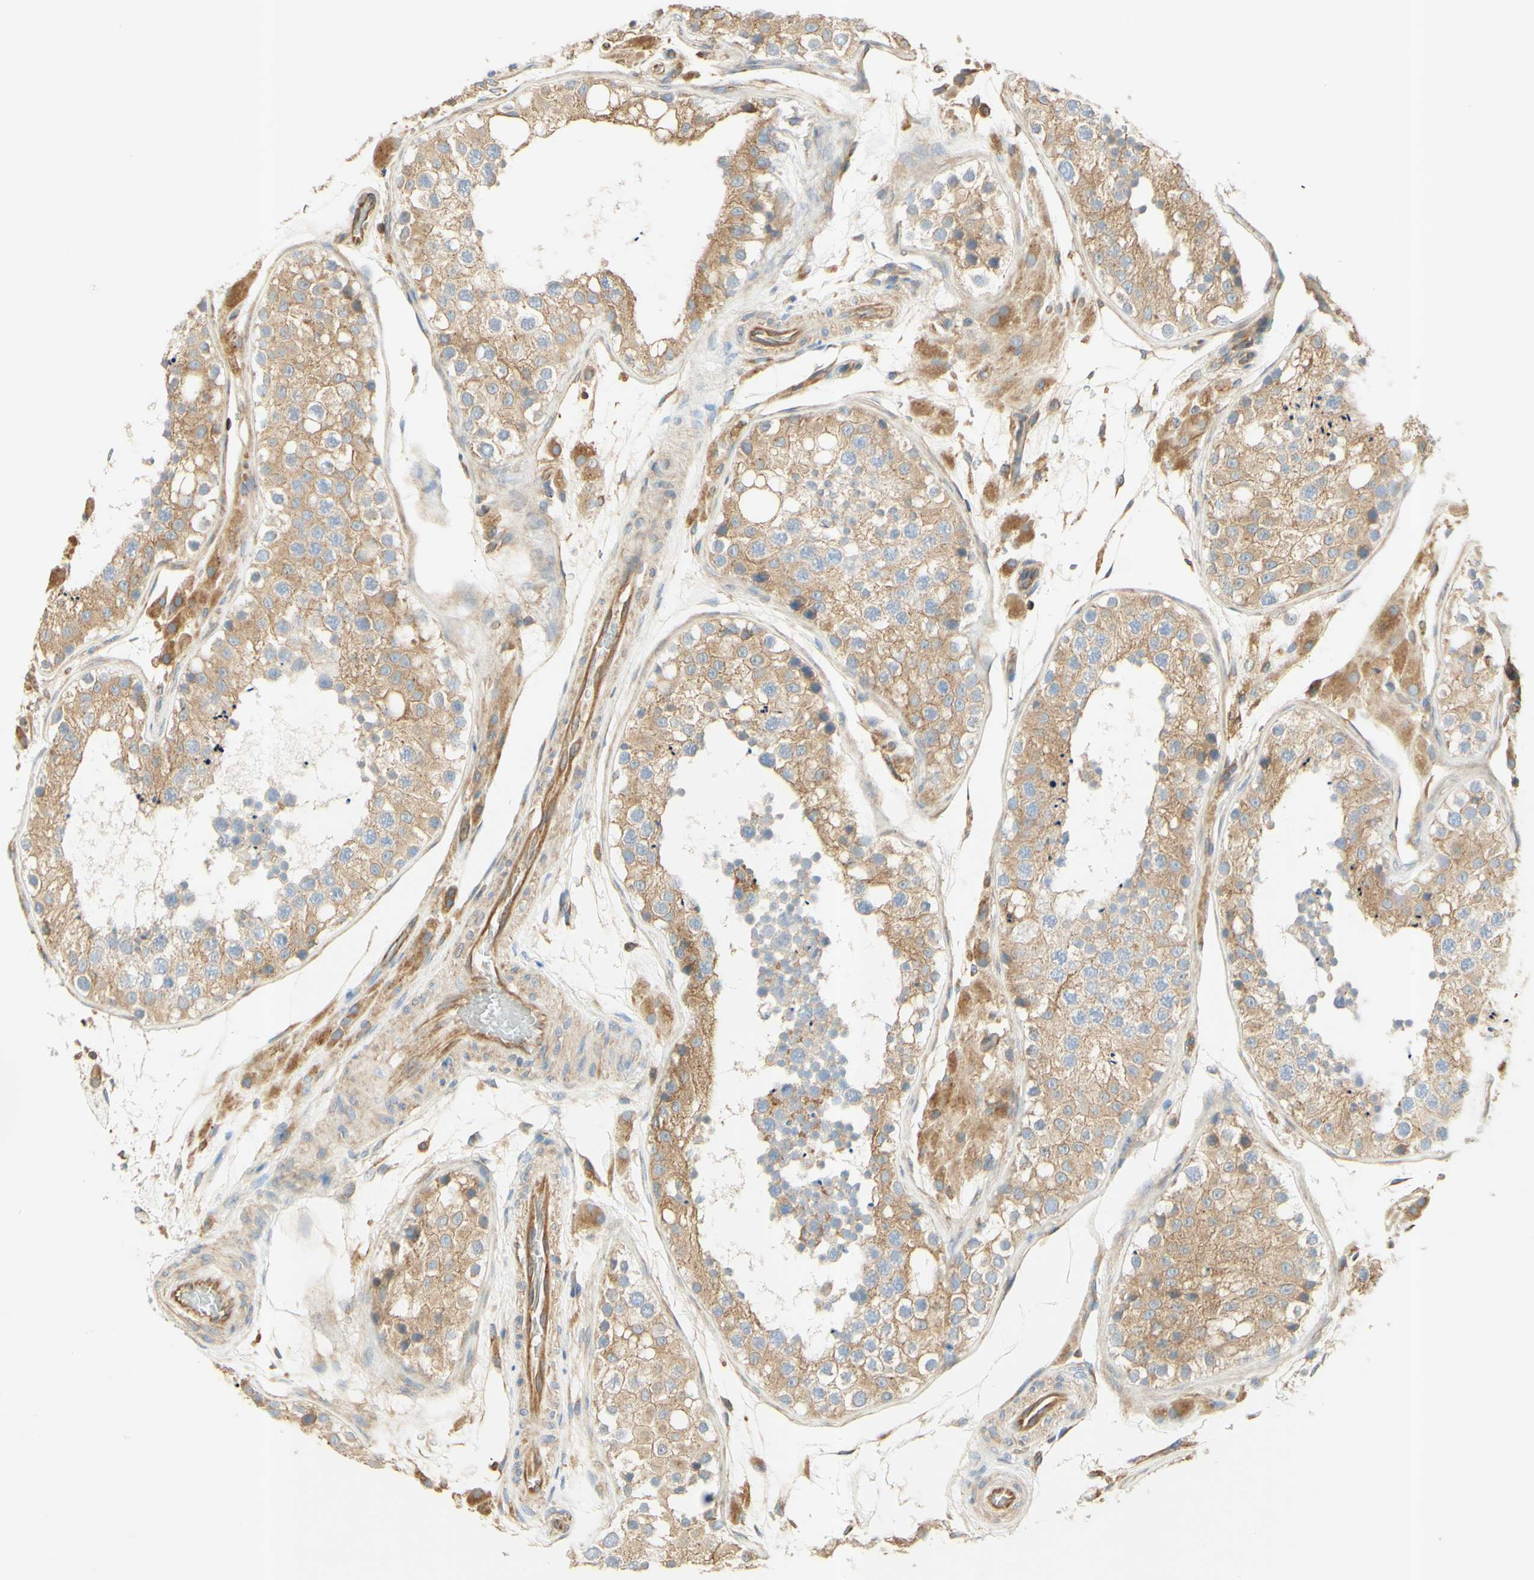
{"staining": {"intensity": "moderate", "quantity": ">75%", "location": "cytoplasmic/membranous"}, "tissue": "testis", "cell_type": "Cells in seminiferous ducts", "image_type": "normal", "snomed": [{"axis": "morphology", "description": "Normal tissue, NOS"}, {"axis": "topography", "description": "Testis"}], "caption": "The histopathology image displays a brown stain indicating the presence of a protein in the cytoplasmic/membranous of cells in seminiferous ducts in testis. (Stains: DAB in brown, nuclei in blue, Microscopy: brightfield microscopy at high magnification).", "gene": "IKBKG", "patient": {"sex": "male", "age": 26}}